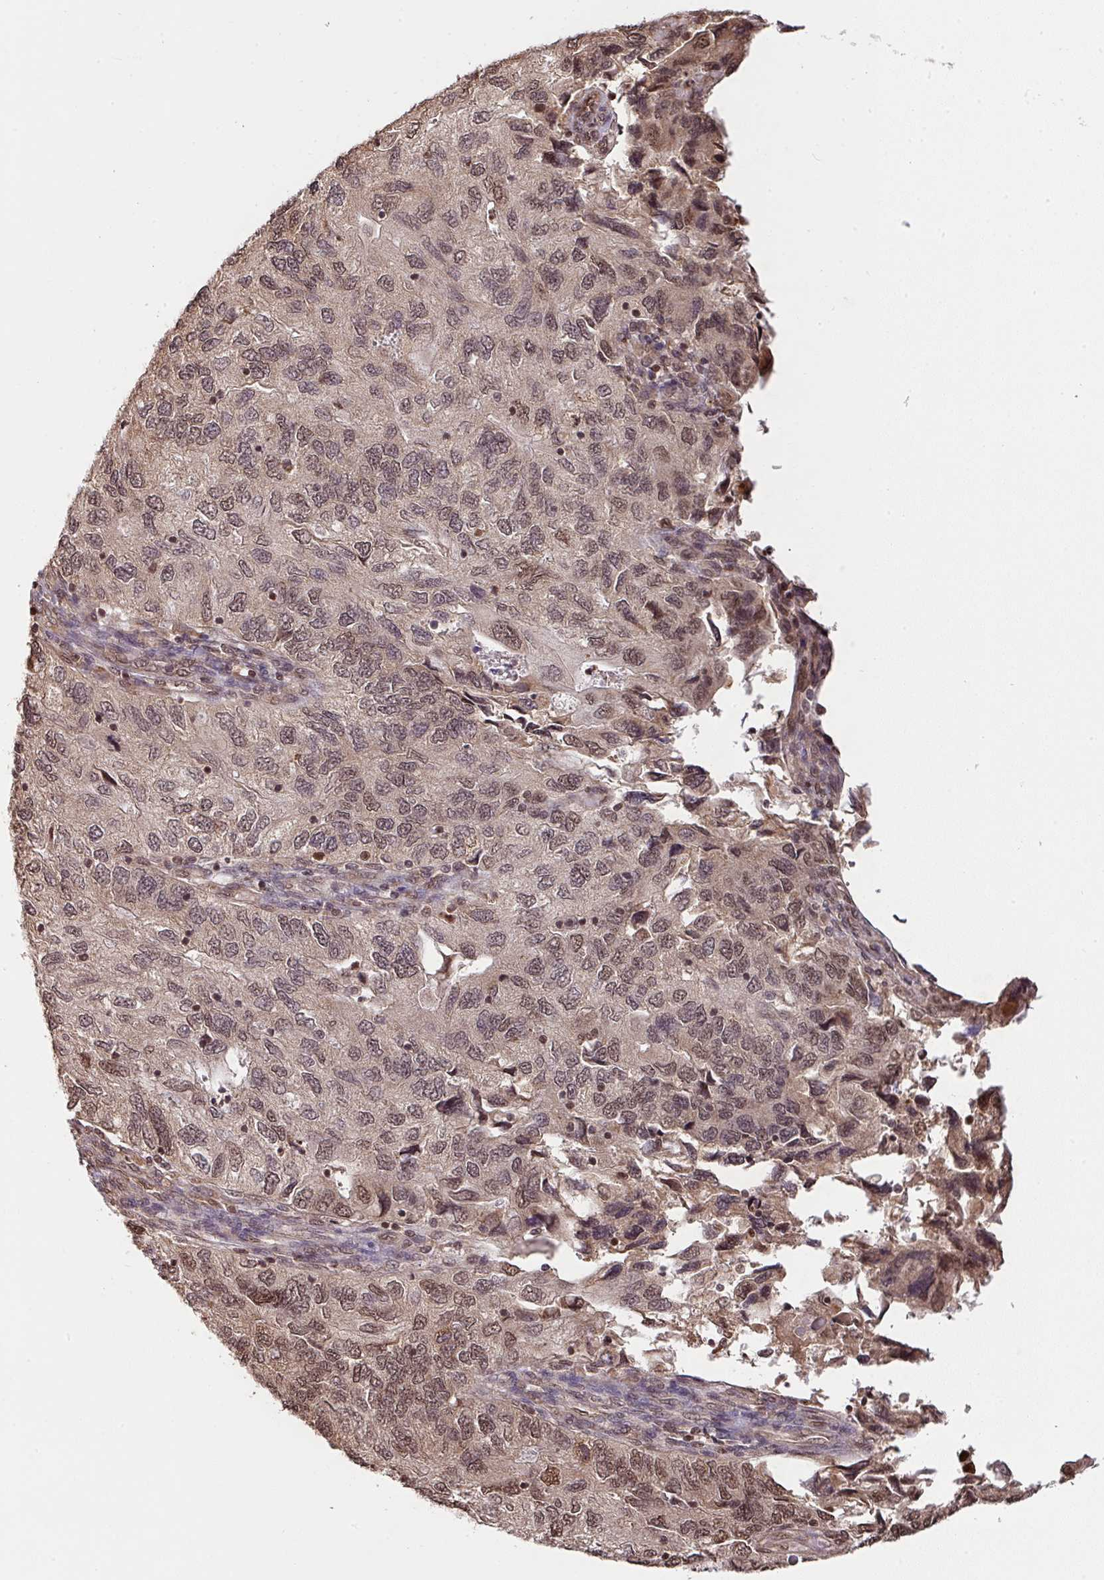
{"staining": {"intensity": "moderate", "quantity": "25%-75%", "location": "nuclear"}, "tissue": "endometrial cancer", "cell_type": "Tumor cells", "image_type": "cancer", "snomed": [{"axis": "morphology", "description": "Carcinoma, NOS"}, {"axis": "topography", "description": "Uterus"}], "caption": "About 25%-75% of tumor cells in endometrial carcinoma show moderate nuclear protein positivity as visualized by brown immunohistochemical staining.", "gene": "PLK1", "patient": {"sex": "female", "age": 76}}